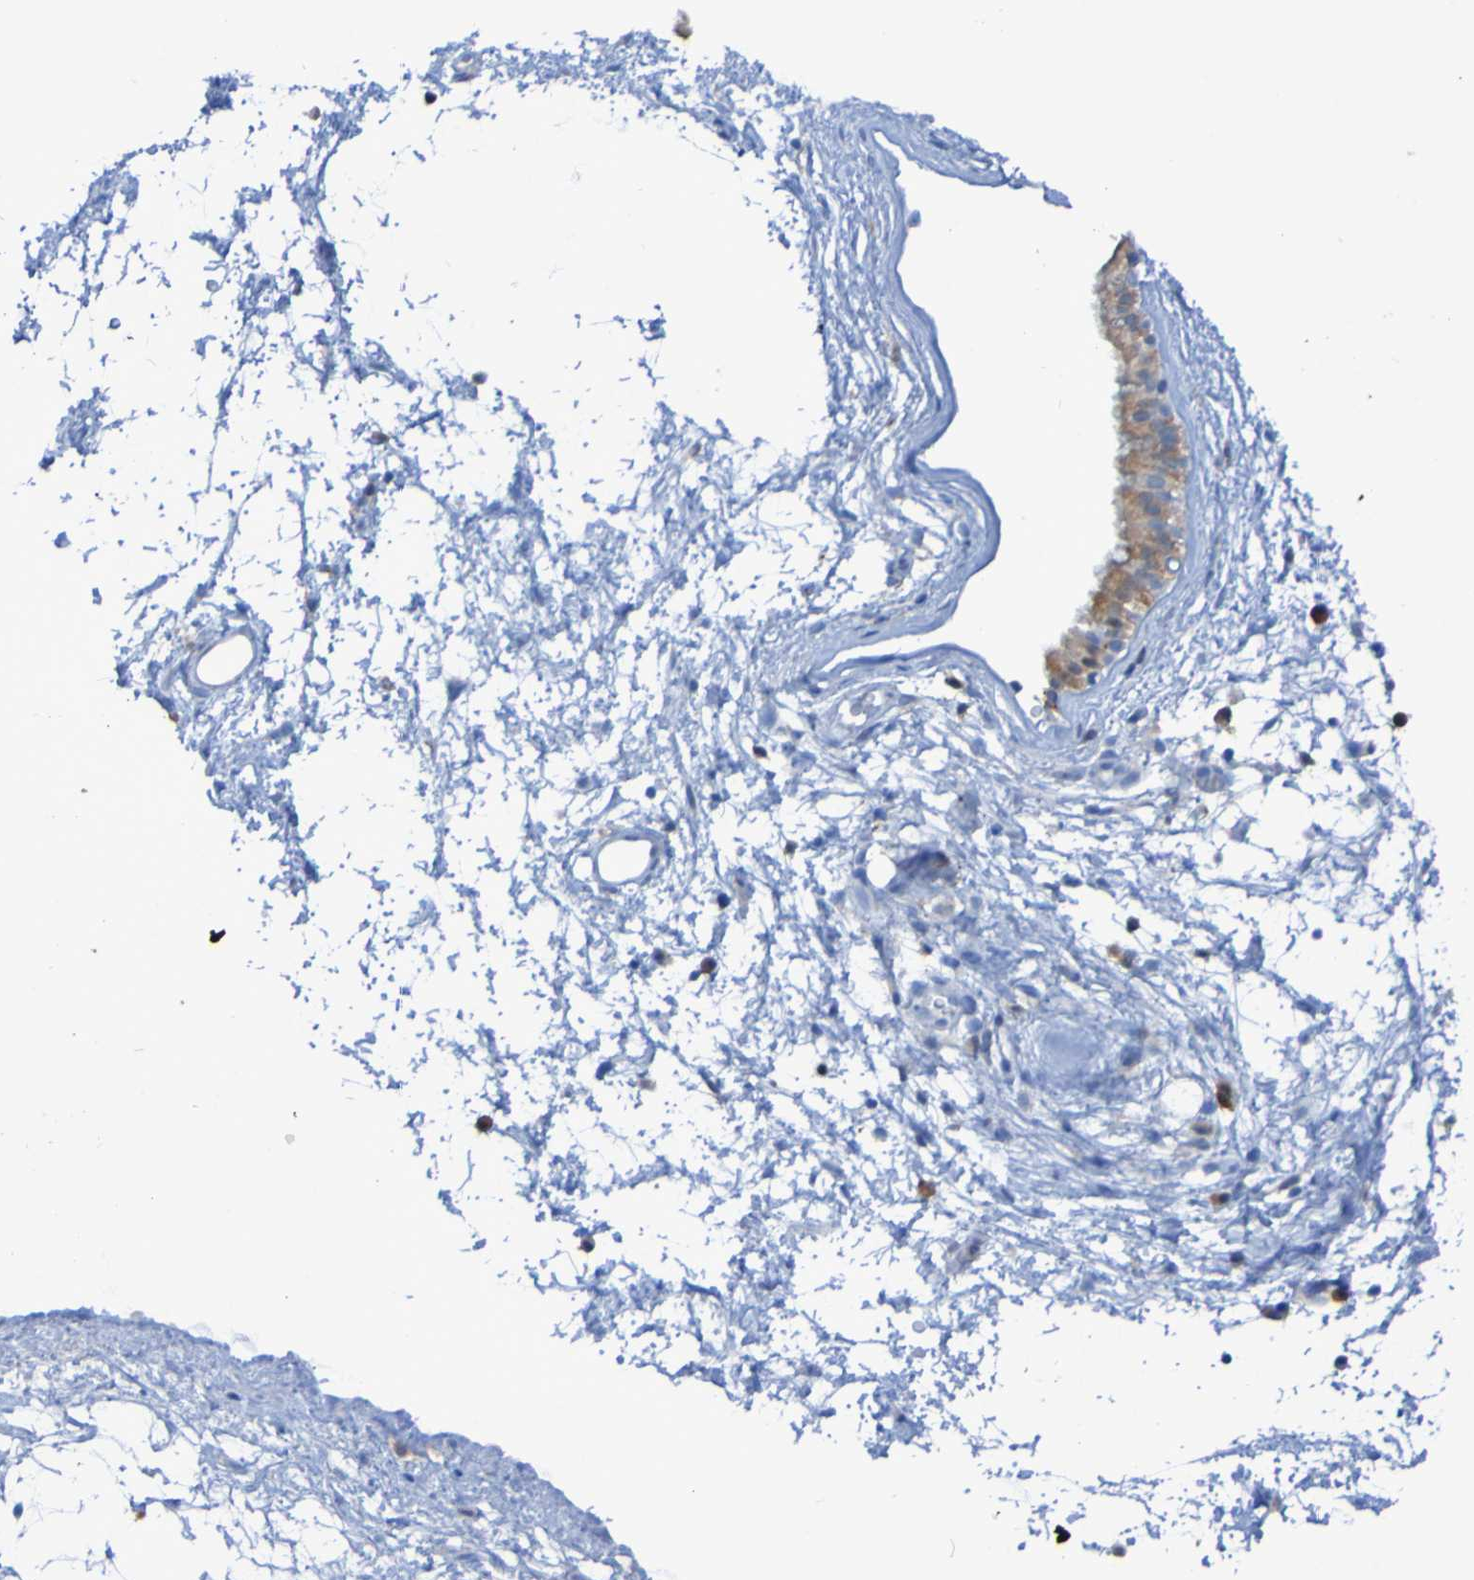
{"staining": {"intensity": "moderate", "quantity": ">75%", "location": "cytoplasmic/membranous"}, "tissue": "nasopharynx", "cell_type": "Respiratory epithelial cells", "image_type": "normal", "snomed": [{"axis": "morphology", "description": "Normal tissue, NOS"}, {"axis": "morphology", "description": "Inflammation, NOS"}, {"axis": "topography", "description": "Nasopharynx"}], "caption": "DAB immunohistochemical staining of benign human nasopharynx exhibits moderate cytoplasmic/membranous protein staining in about >75% of respiratory epithelial cells.", "gene": "MPPE1", "patient": {"sex": "male", "age": 48}}